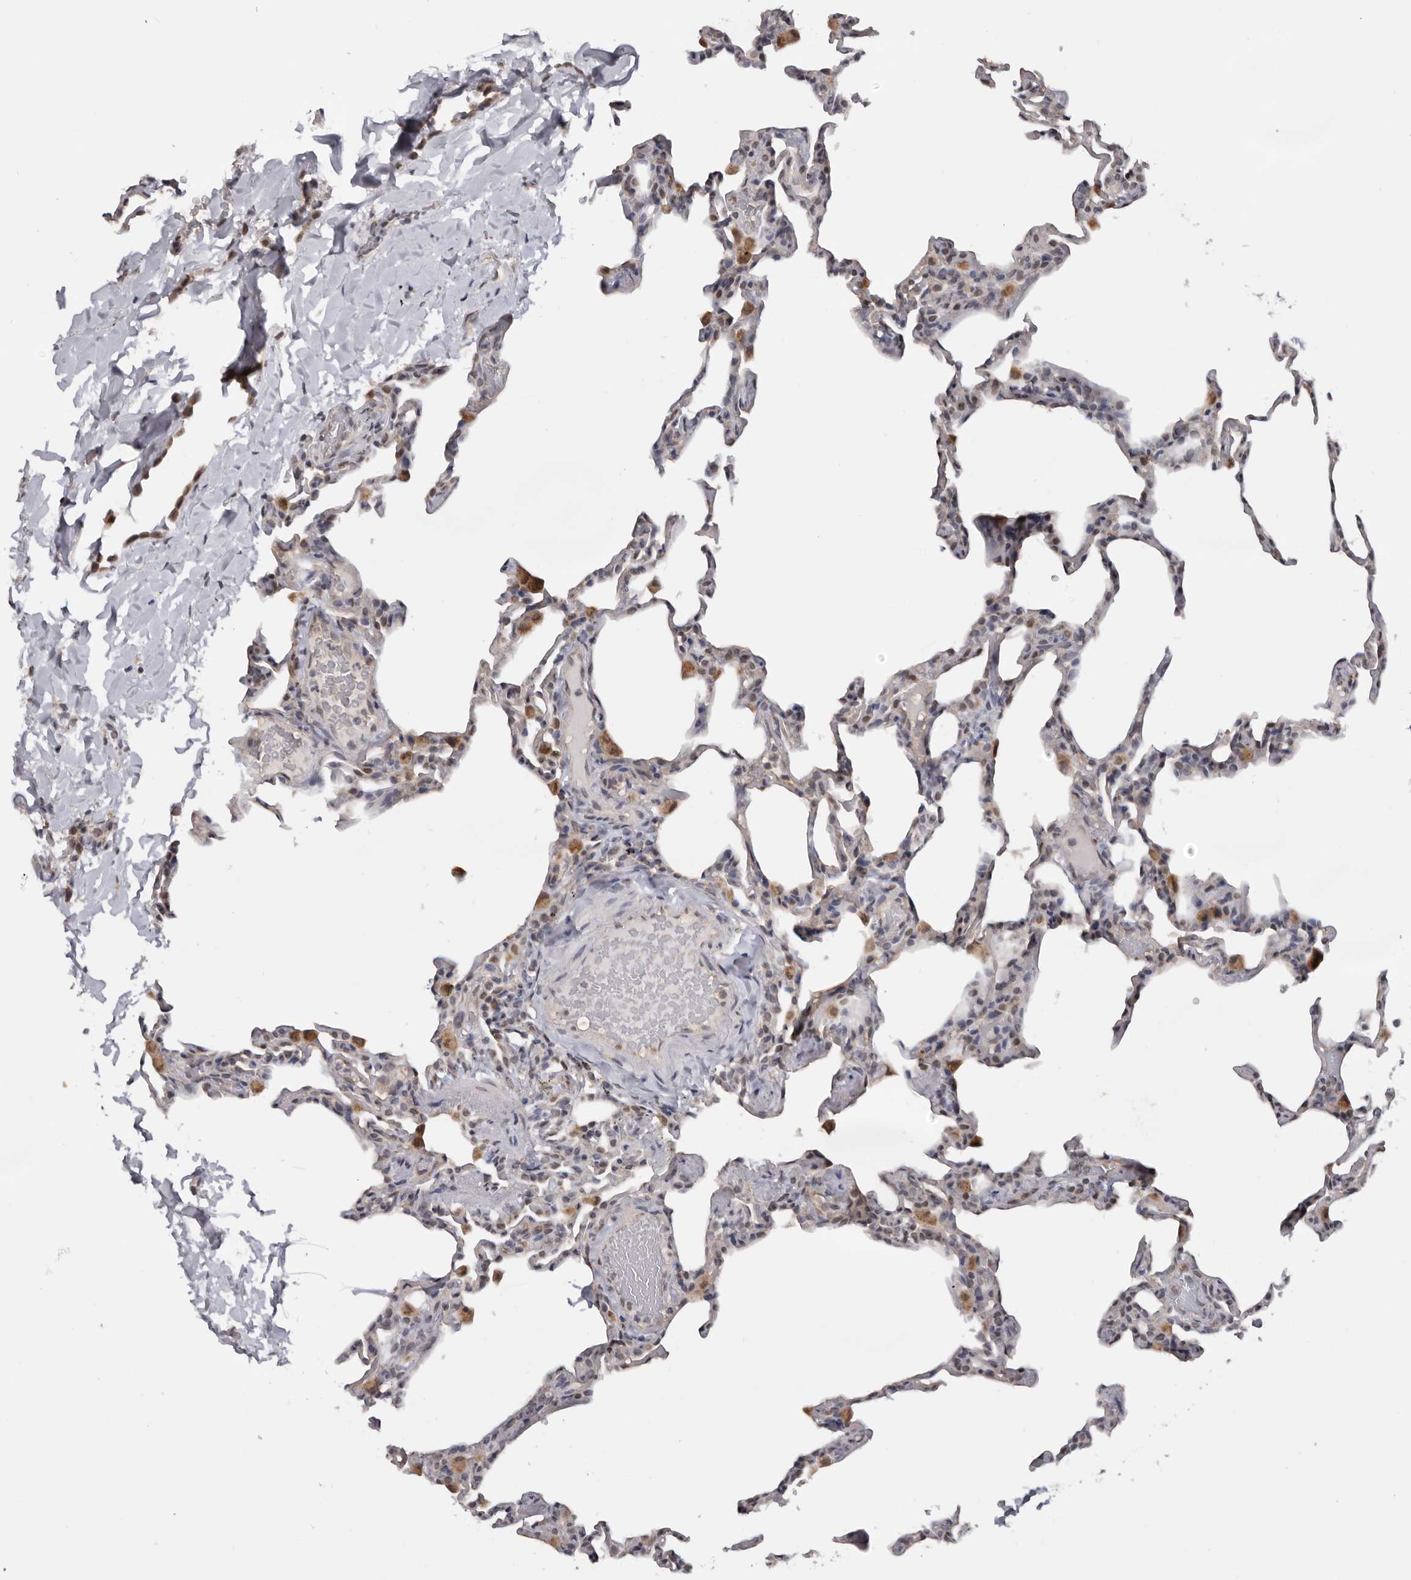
{"staining": {"intensity": "weak", "quantity": "25%-75%", "location": "cytoplasmic/membranous"}, "tissue": "lung", "cell_type": "Alveolar cells", "image_type": "normal", "snomed": [{"axis": "morphology", "description": "Normal tissue, NOS"}, {"axis": "topography", "description": "Lung"}], "caption": "A brown stain shows weak cytoplasmic/membranous positivity of a protein in alveolar cells of normal lung. (DAB (3,3'-diaminobenzidine) IHC with brightfield microscopy, high magnification).", "gene": "MOGAT2", "patient": {"sex": "male", "age": 20}}